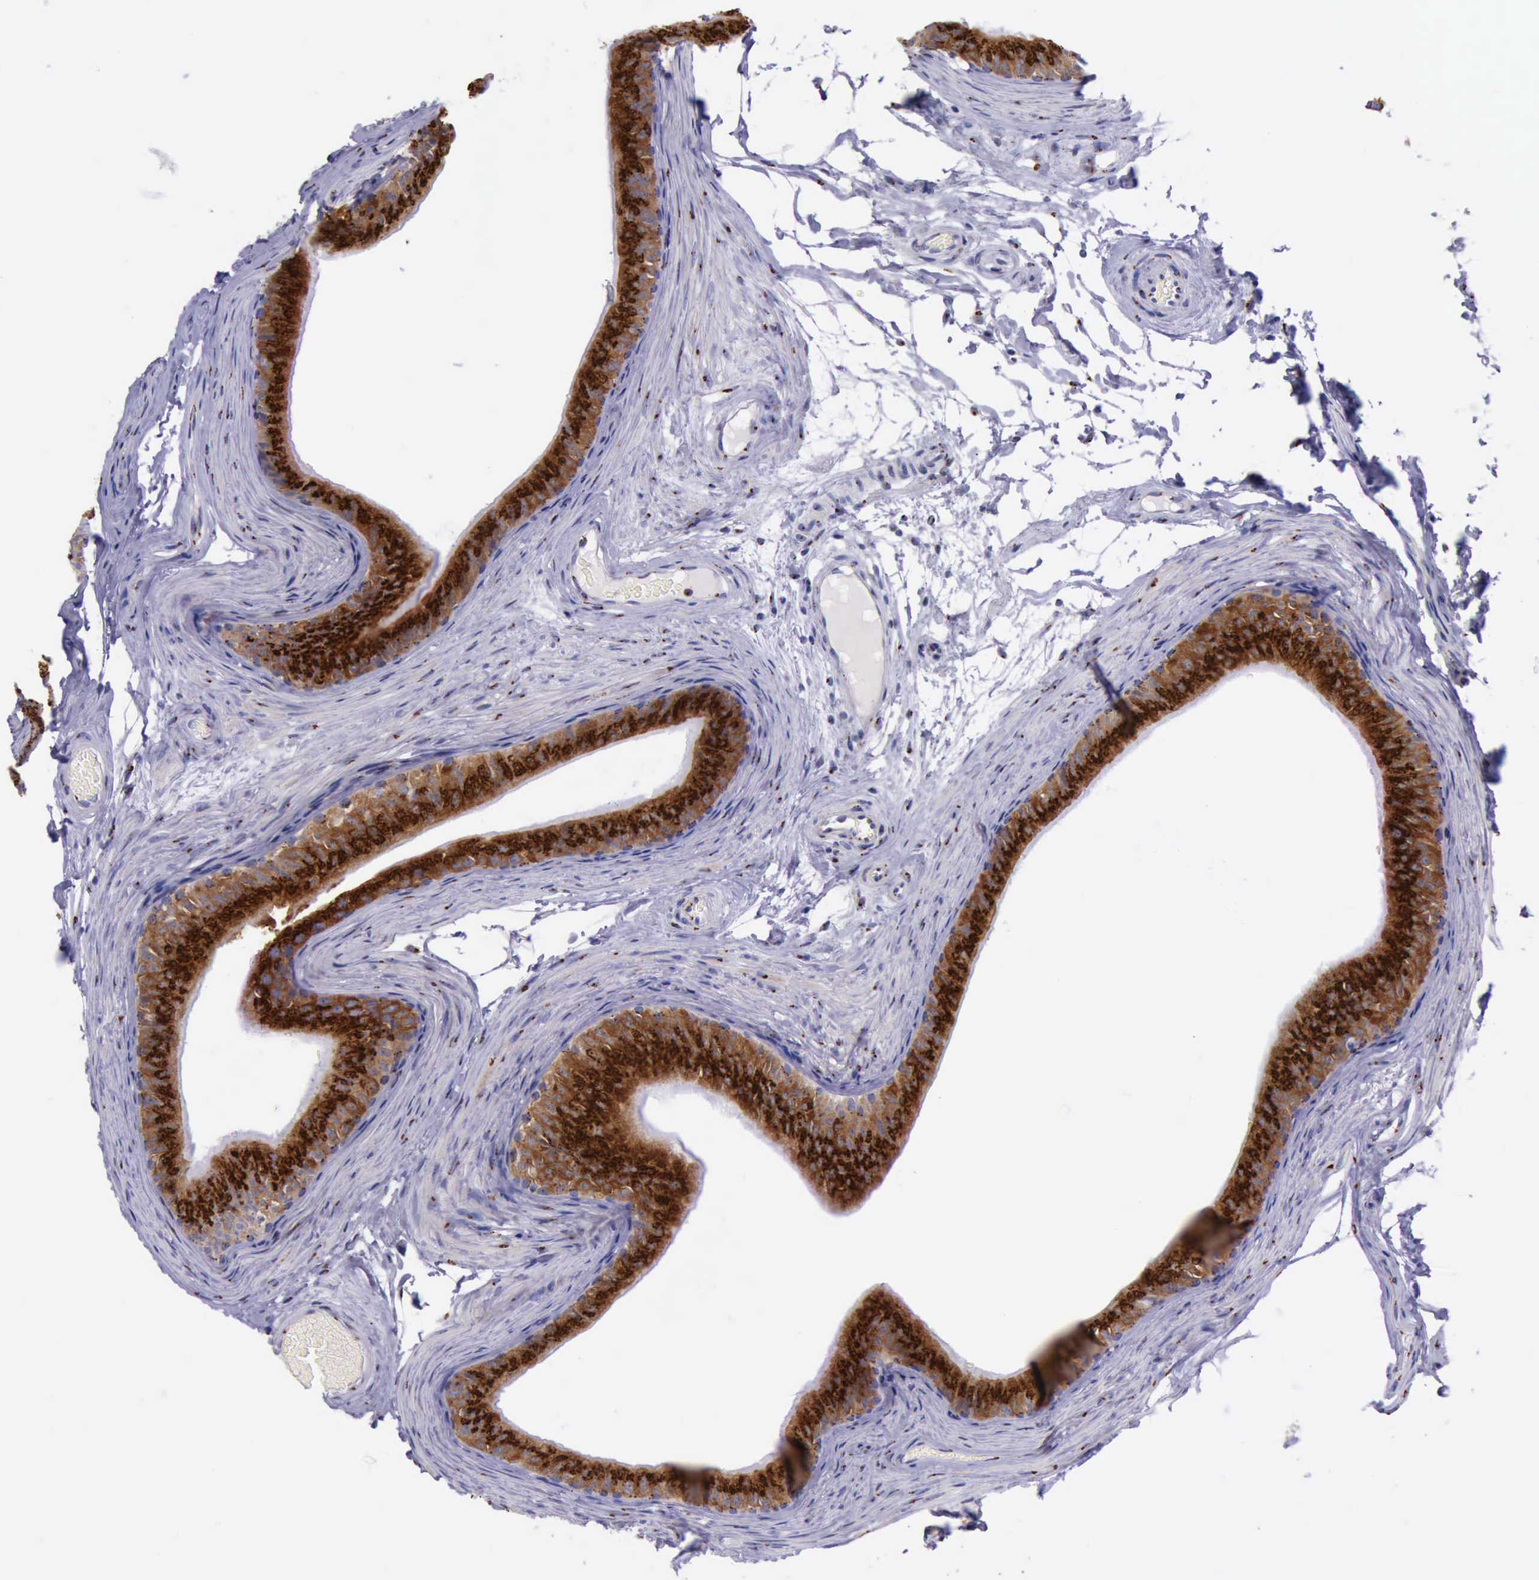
{"staining": {"intensity": "strong", "quantity": ">75%", "location": "cytoplasmic/membranous"}, "tissue": "epididymis", "cell_type": "Glandular cells", "image_type": "normal", "snomed": [{"axis": "morphology", "description": "Normal tissue, NOS"}, {"axis": "topography", "description": "Testis"}, {"axis": "topography", "description": "Epididymis"}], "caption": "Protein positivity by immunohistochemistry (IHC) displays strong cytoplasmic/membranous positivity in approximately >75% of glandular cells in normal epididymis. The staining is performed using DAB brown chromogen to label protein expression. The nuclei are counter-stained blue using hematoxylin.", "gene": "GOLGA5", "patient": {"sex": "male", "age": 36}}